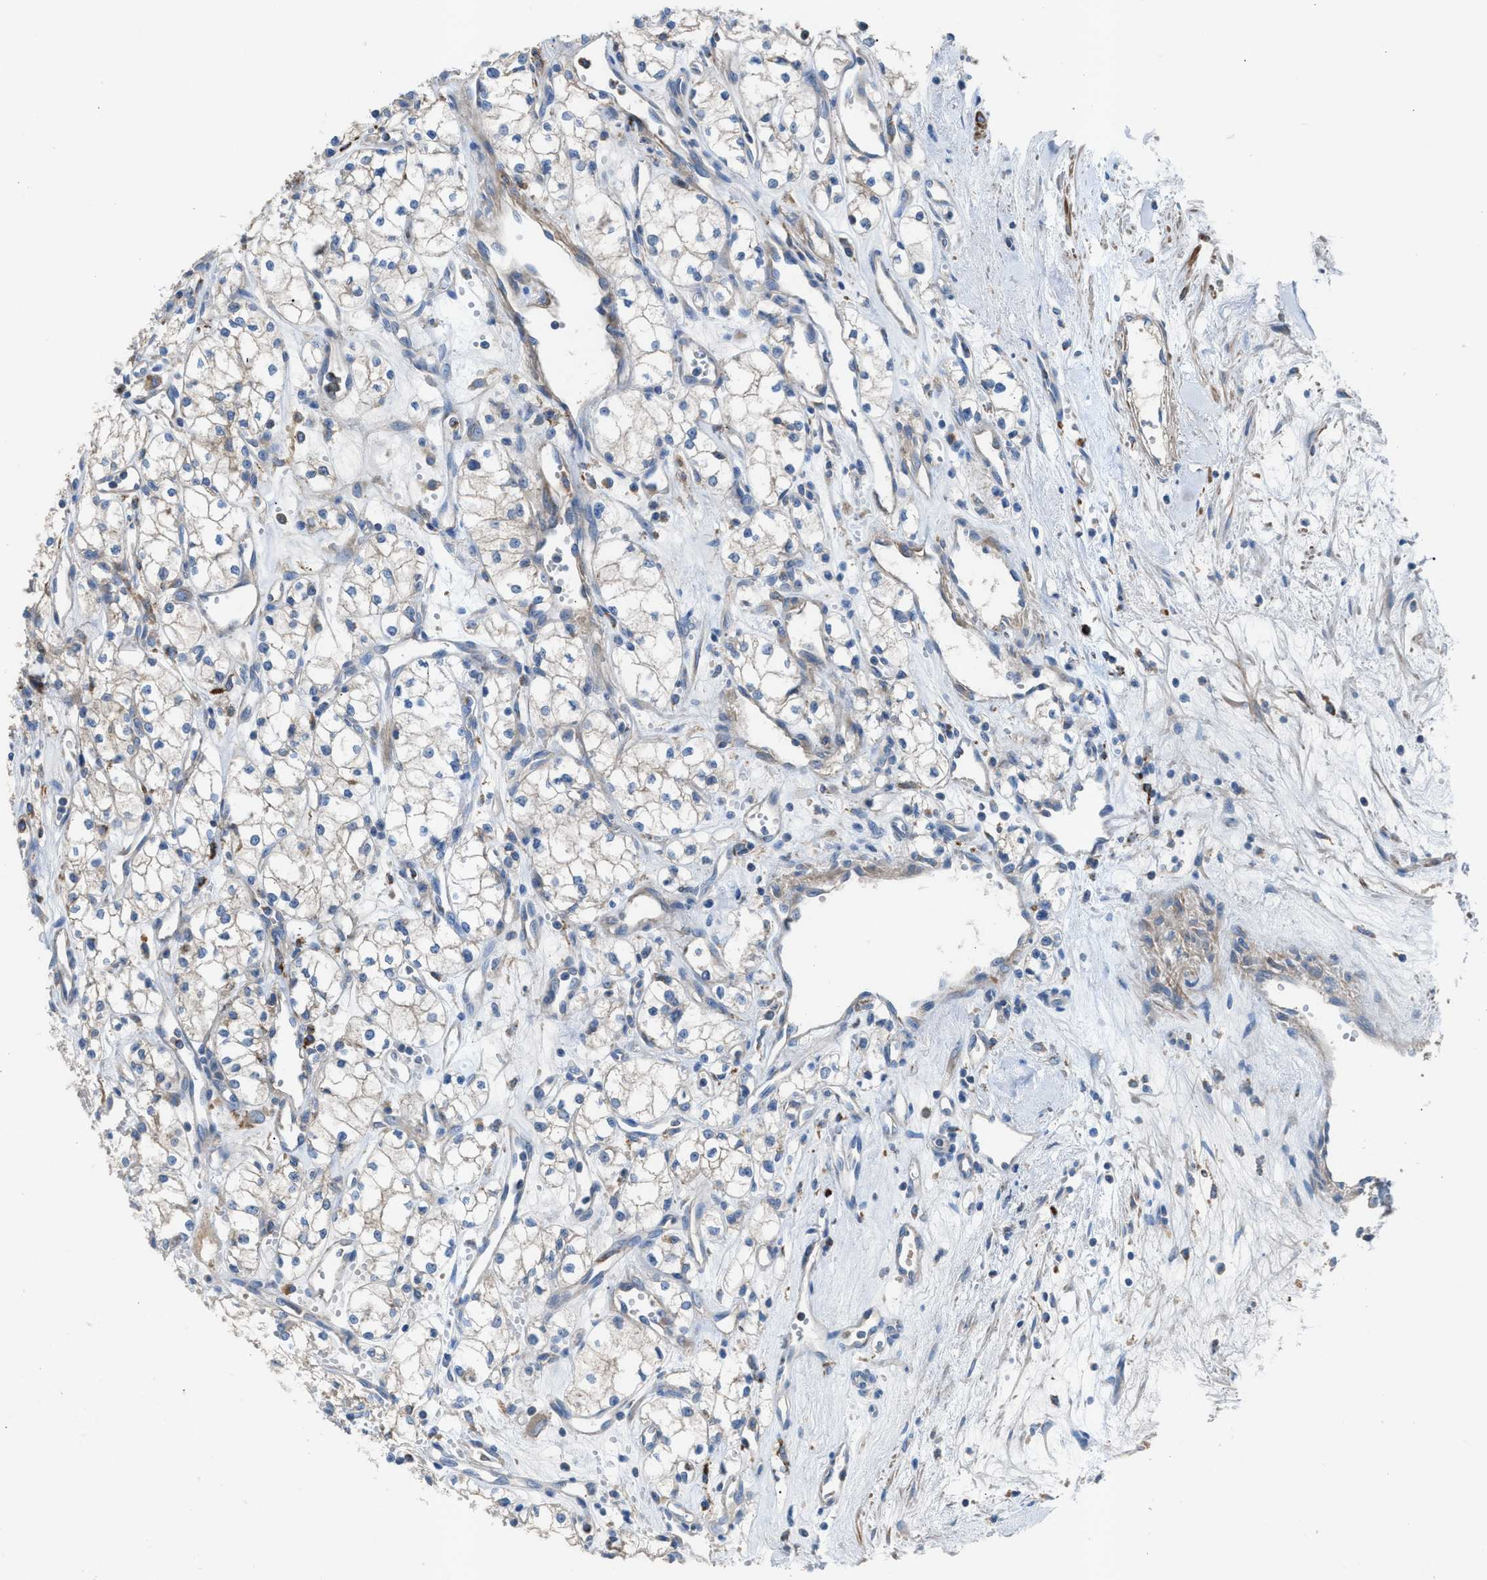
{"staining": {"intensity": "negative", "quantity": "none", "location": "none"}, "tissue": "renal cancer", "cell_type": "Tumor cells", "image_type": "cancer", "snomed": [{"axis": "morphology", "description": "Adenocarcinoma, NOS"}, {"axis": "topography", "description": "Kidney"}], "caption": "Immunohistochemistry photomicrograph of renal cancer stained for a protein (brown), which shows no staining in tumor cells.", "gene": "AOAH", "patient": {"sex": "male", "age": 59}}